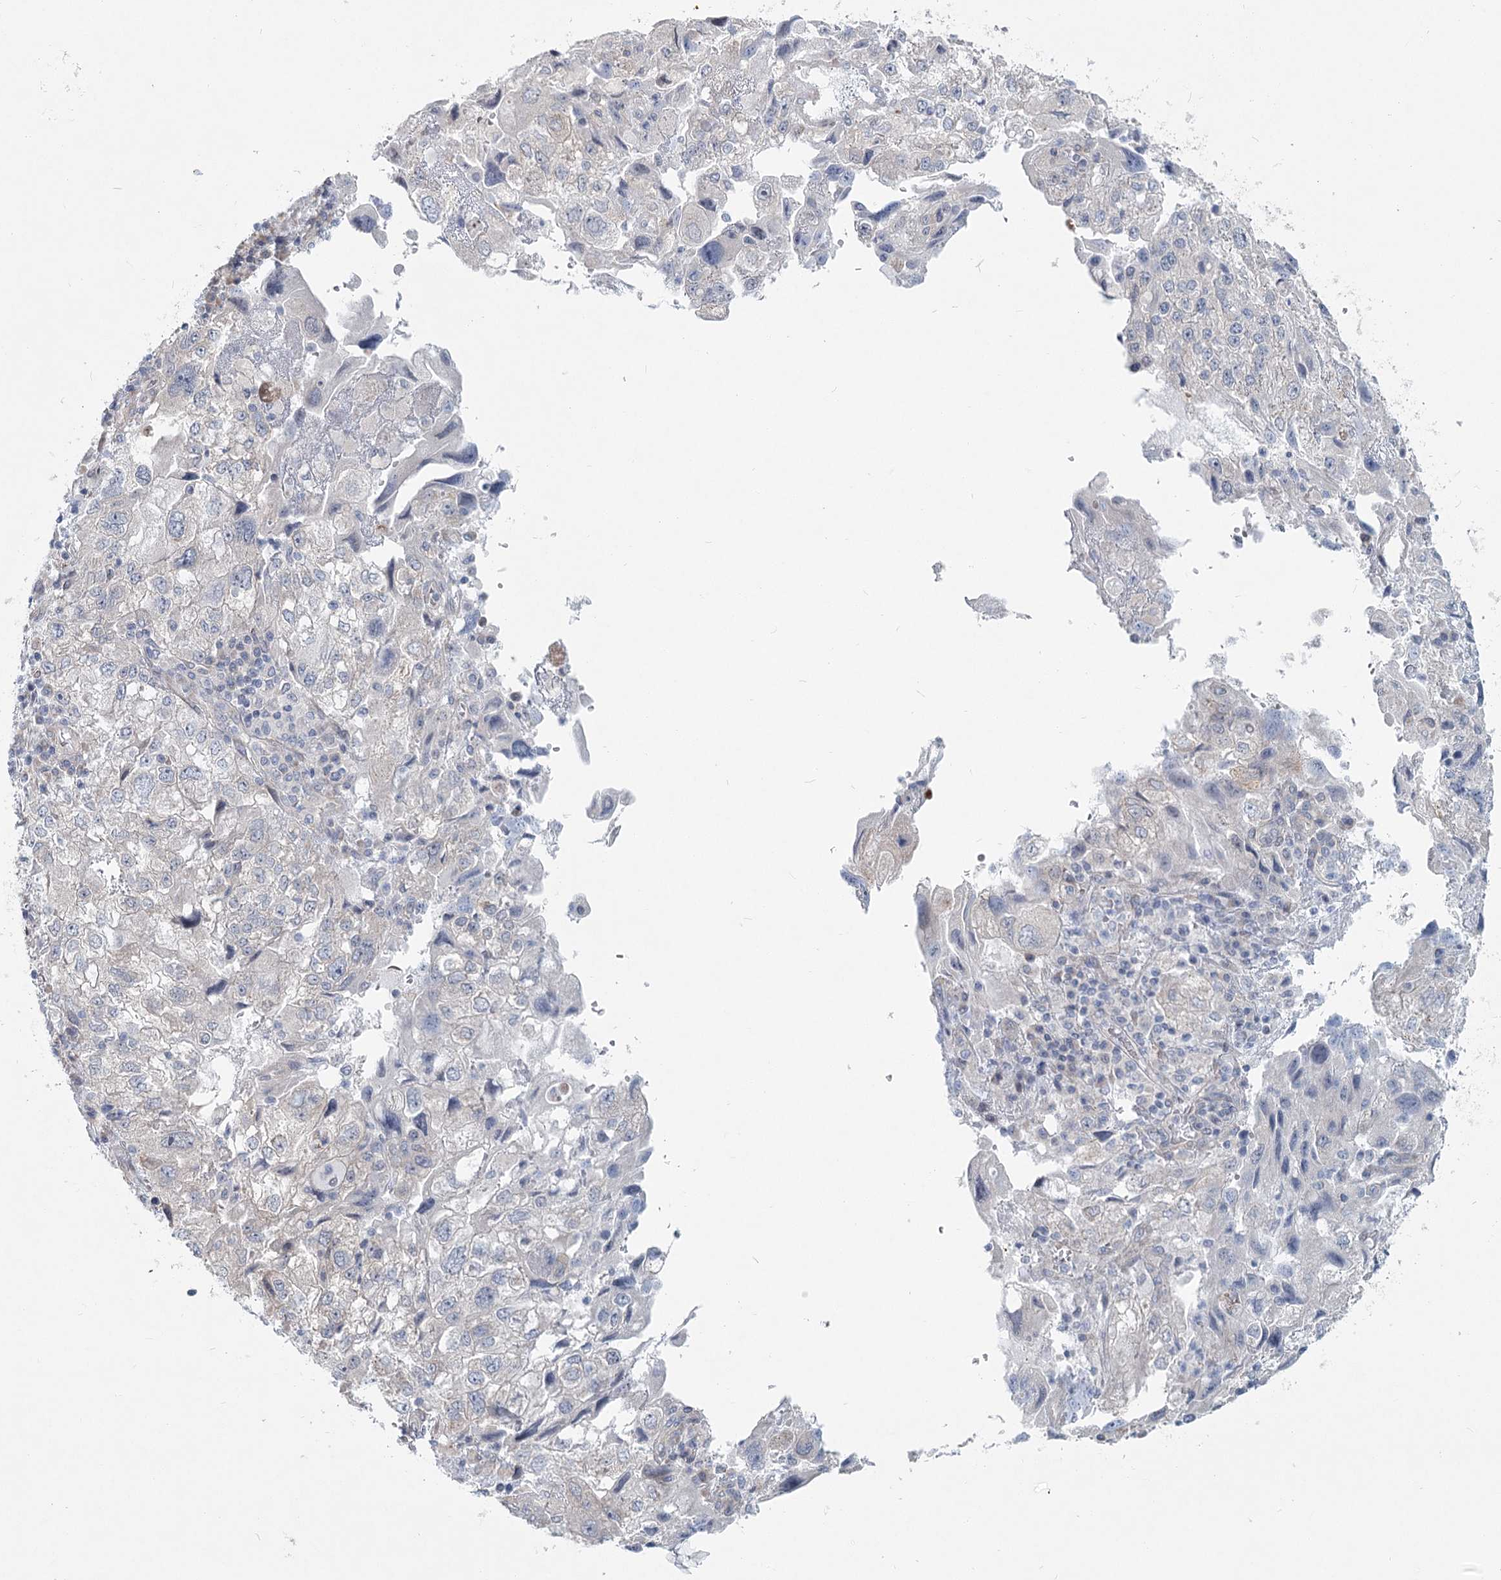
{"staining": {"intensity": "negative", "quantity": "none", "location": "none"}, "tissue": "endometrial cancer", "cell_type": "Tumor cells", "image_type": "cancer", "snomed": [{"axis": "morphology", "description": "Adenocarcinoma, NOS"}, {"axis": "topography", "description": "Endometrium"}], "caption": "A histopathology image of human endometrial cancer is negative for staining in tumor cells.", "gene": "SPINK13", "patient": {"sex": "female", "age": 49}}